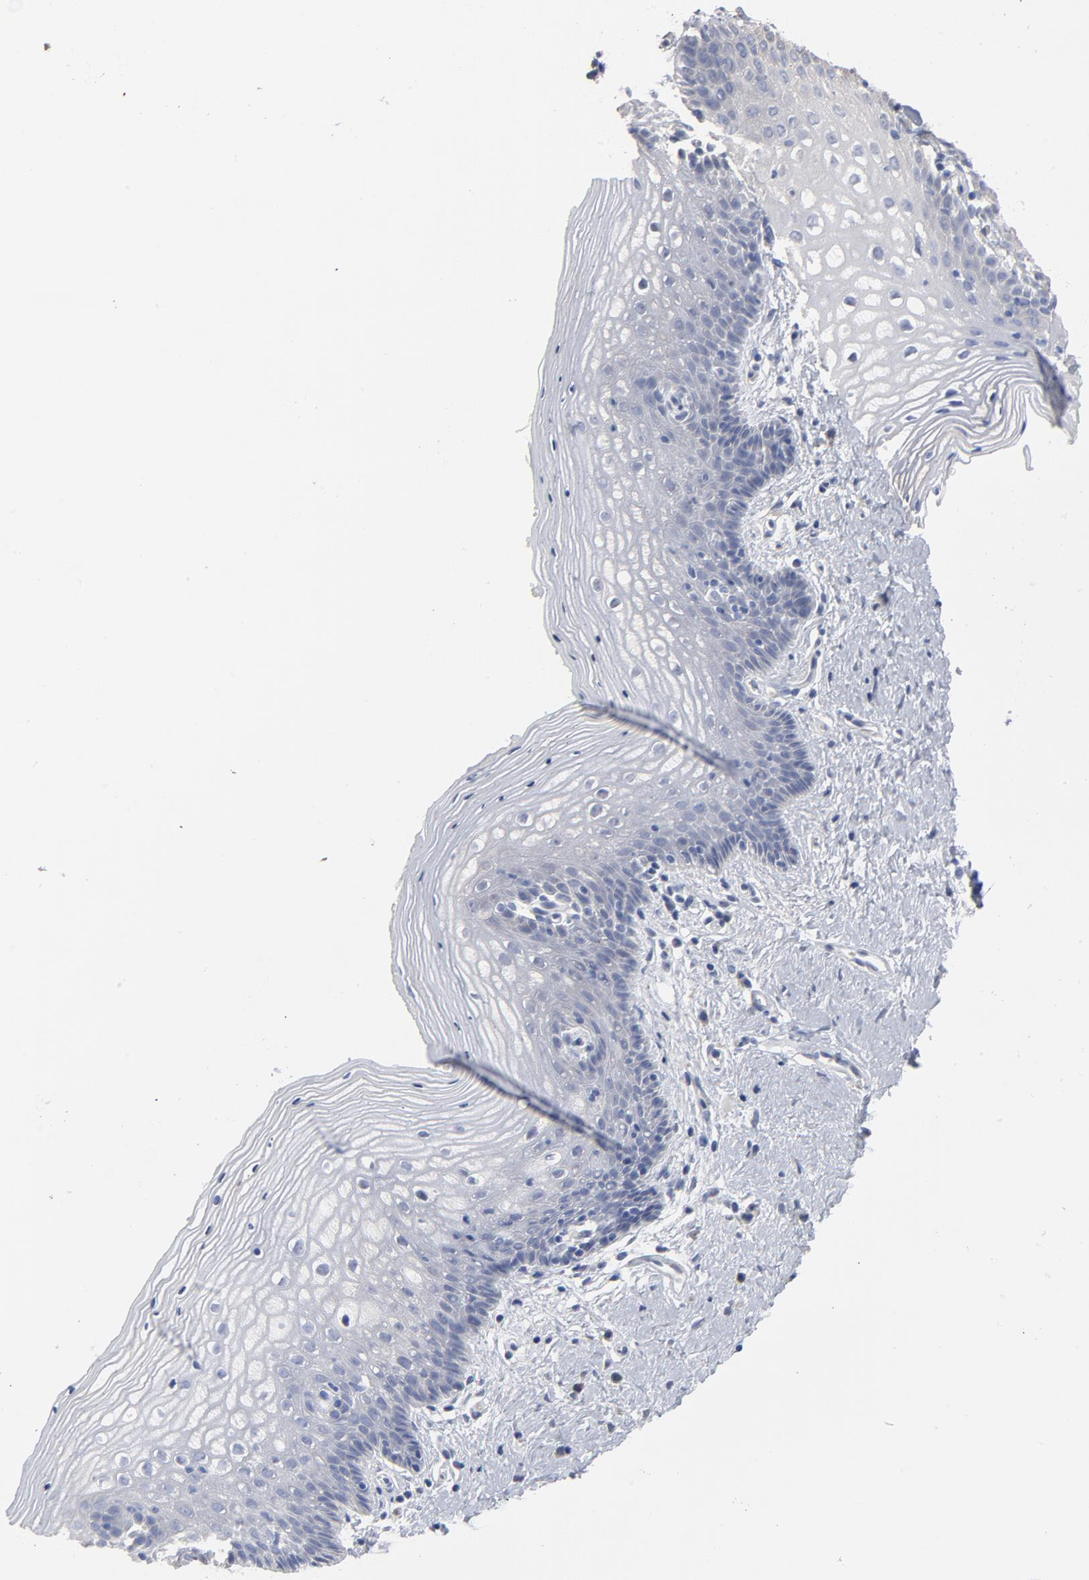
{"staining": {"intensity": "negative", "quantity": "none", "location": "none"}, "tissue": "vagina", "cell_type": "Squamous epithelial cells", "image_type": "normal", "snomed": [{"axis": "morphology", "description": "Normal tissue, NOS"}, {"axis": "topography", "description": "Vagina"}], "caption": "DAB (3,3'-diaminobenzidine) immunohistochemical staining of unremarkable human vagina displays no significant positivity in squamous epithelial cells. (Immunohistochemistry, brightfield microscopy, high magnification).", "gene": "DNAL4", "patient": {"sex": "female", "age": 46}}